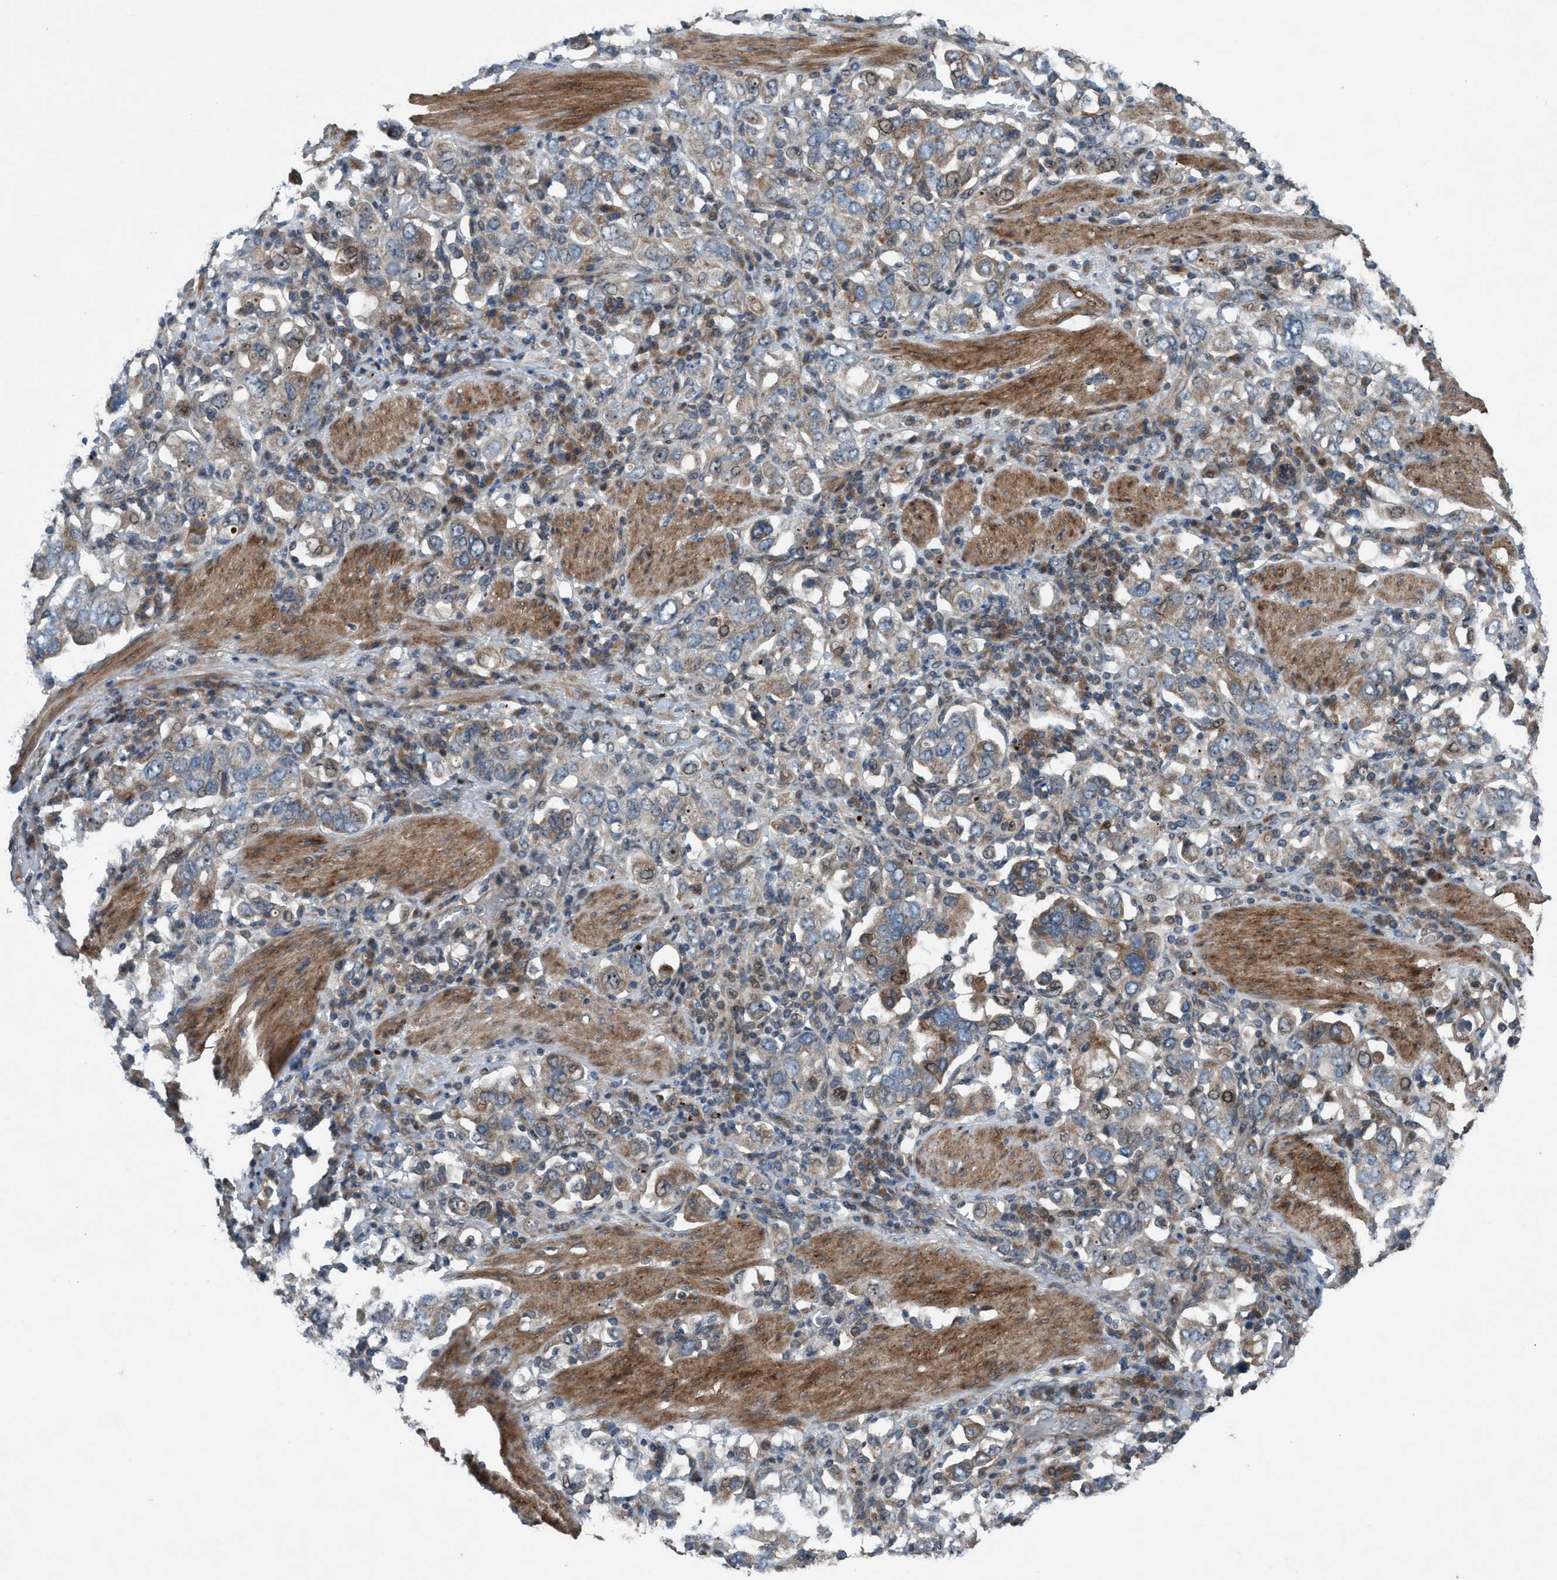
{"staining": {"intensity": "moderate", "quantity": "25%-75%", "location": "cytoplasmic/membranous"}, "tissue": "stomach cancer", "cell_type": "Tumor cells", "image_type": "cancer", "snomed": [{"axis": "morphology", "description": "Adenocarcinoma, NOS"}, {"axis": "topography", "description": "Stomach, upper"}], "caption": "Protein expression analysis of human stomach cancer (adenocarcinoma) reveals moderate cytoplasmic/membranous expression in about 25%-75% of tumor cells.", "gene": "NISCH", "patient": {"sex": "male", "age": 62}}